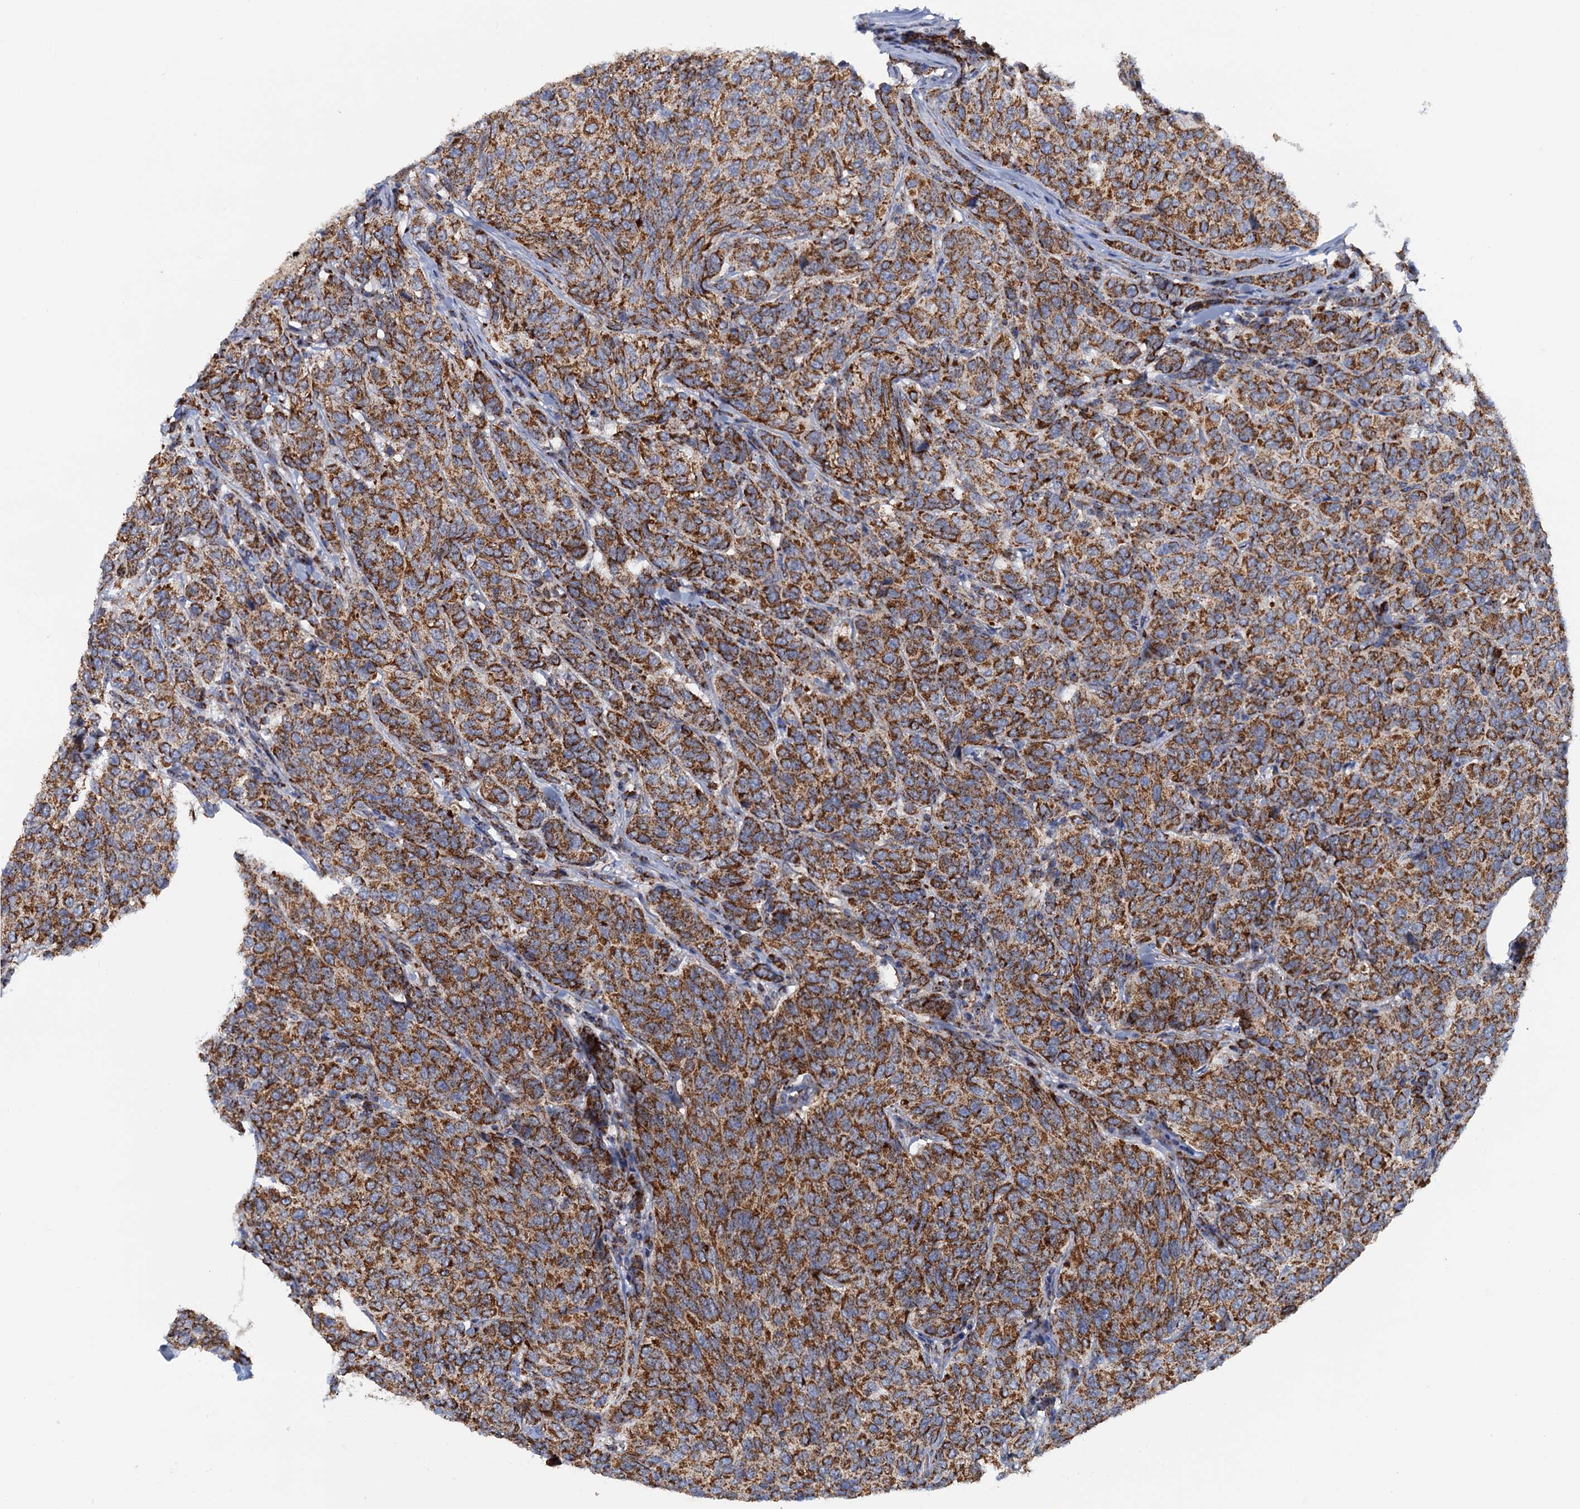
{"staining": {"intensity": "strong", "quantity": ">75%", "location": "cytoplasmic/membranous"}, "tissue": "breast cancer", "cell_type": "Tumor cells", "image_type": "cancer", "snomed": [{"axis": "morphology", "description": "Duct carcinoma"}, {"axis": "topography", "description": "Breast"}], "caption": "This micrograph reveals breast invasive ductal carcinoma stained with IHC to label a protein in brown. The cytoplasmic/membranous of tumor cells show strong positivity for the protein. Nuclei are counter-stained blue.", "gene": "GTPBP3", "patient": {"sex": "female", "age": 55}}